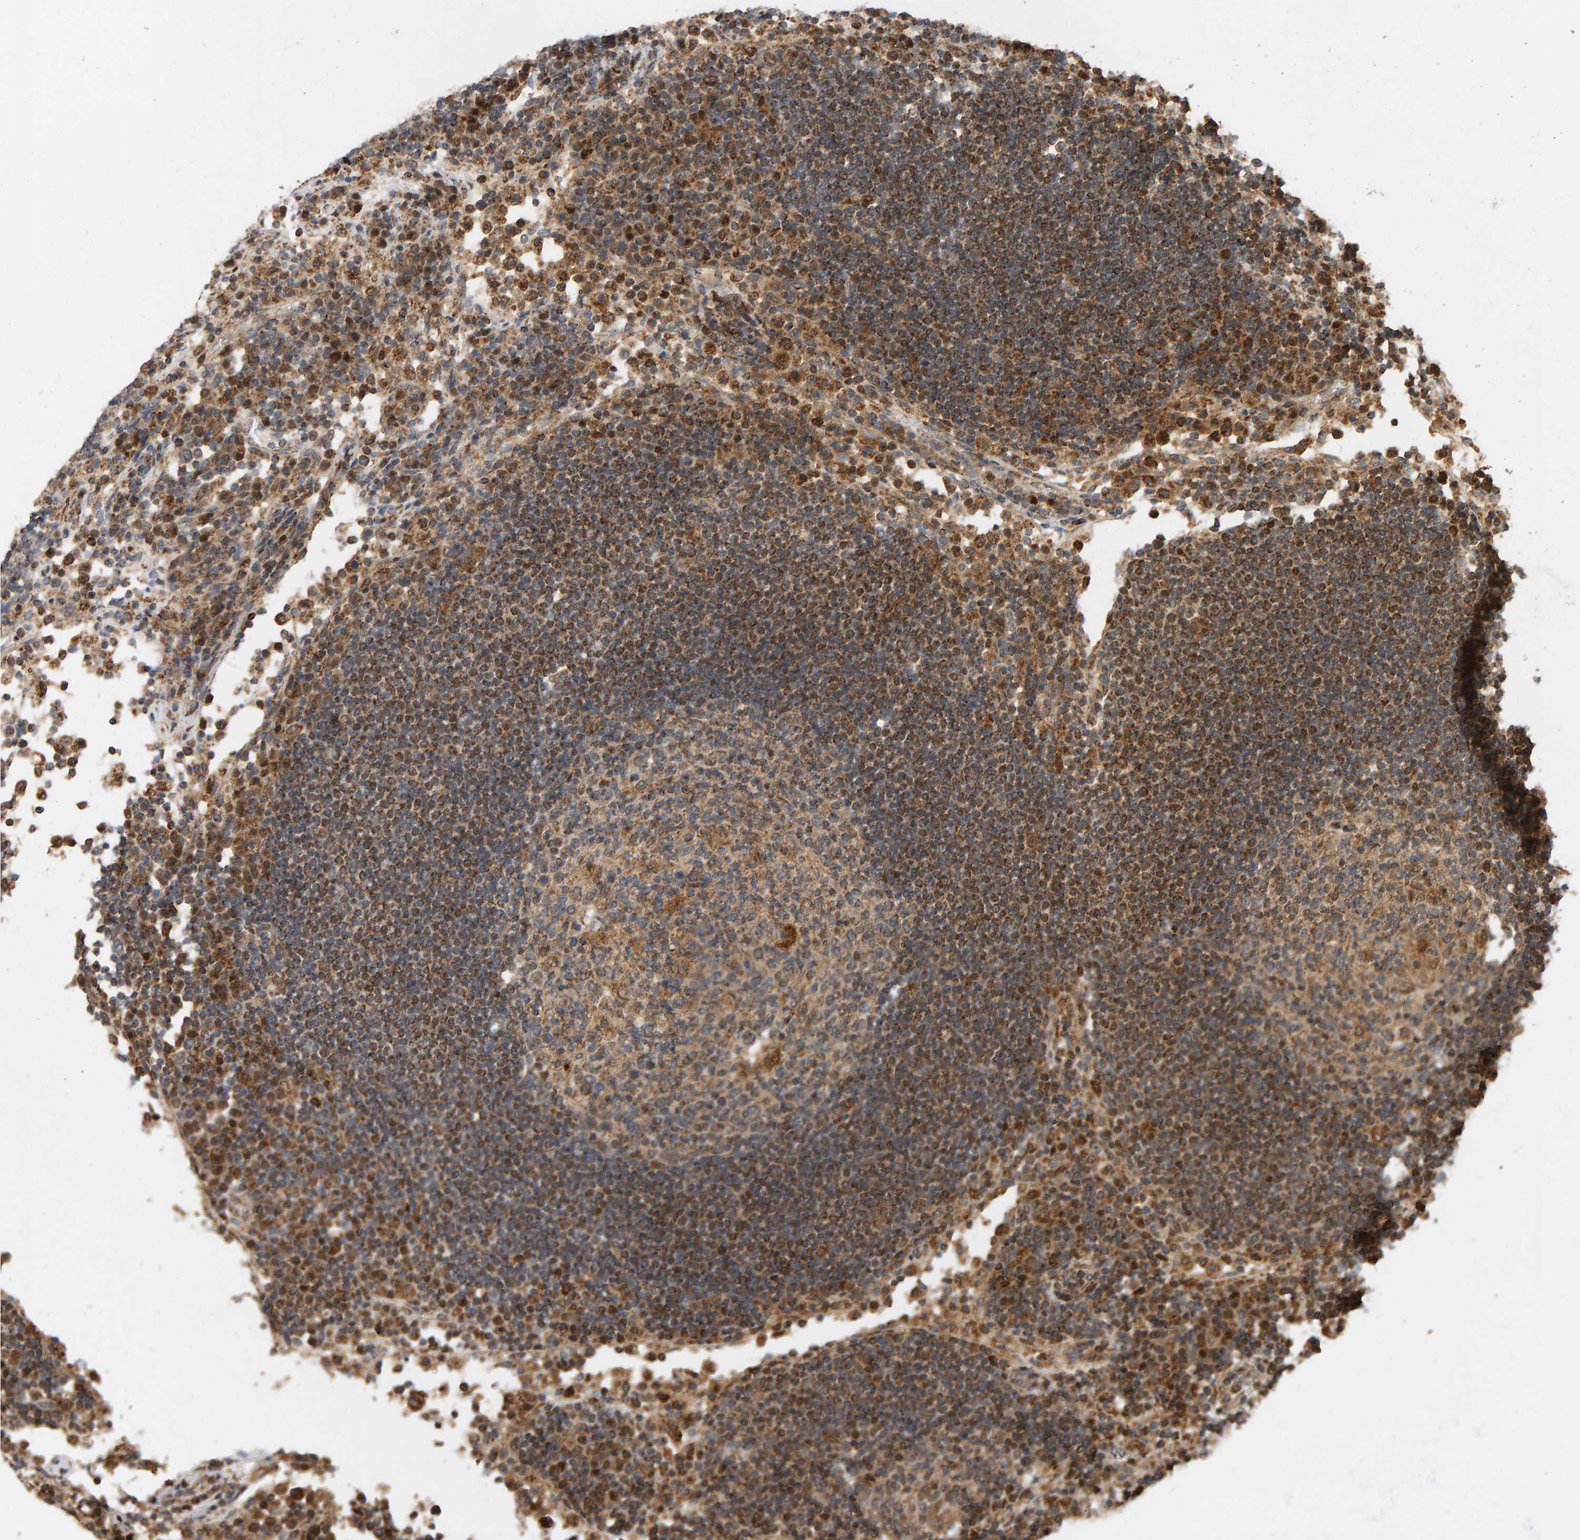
{"staining": {"intensity": "moderate", "quantity": ">75%", "location": "cytoplasmic/membranous"}, "tissue": "lymph node", "cell_type": "Germinal center cells", "image_type": "normal", "snomed": [{"axis": "morphology", "description": "Normal tissue, NOS"}, {"axis": "topography", "description": "Lymph node"}], "caption": "The image displays a brown stain indicating the presence of a protein in the cytoplasmic/membranous of germinal center cells in lymph node. Nuclei are stained in blue.", "gene": "GSTK1", "patient": {"sex": "female", "age": 53}}